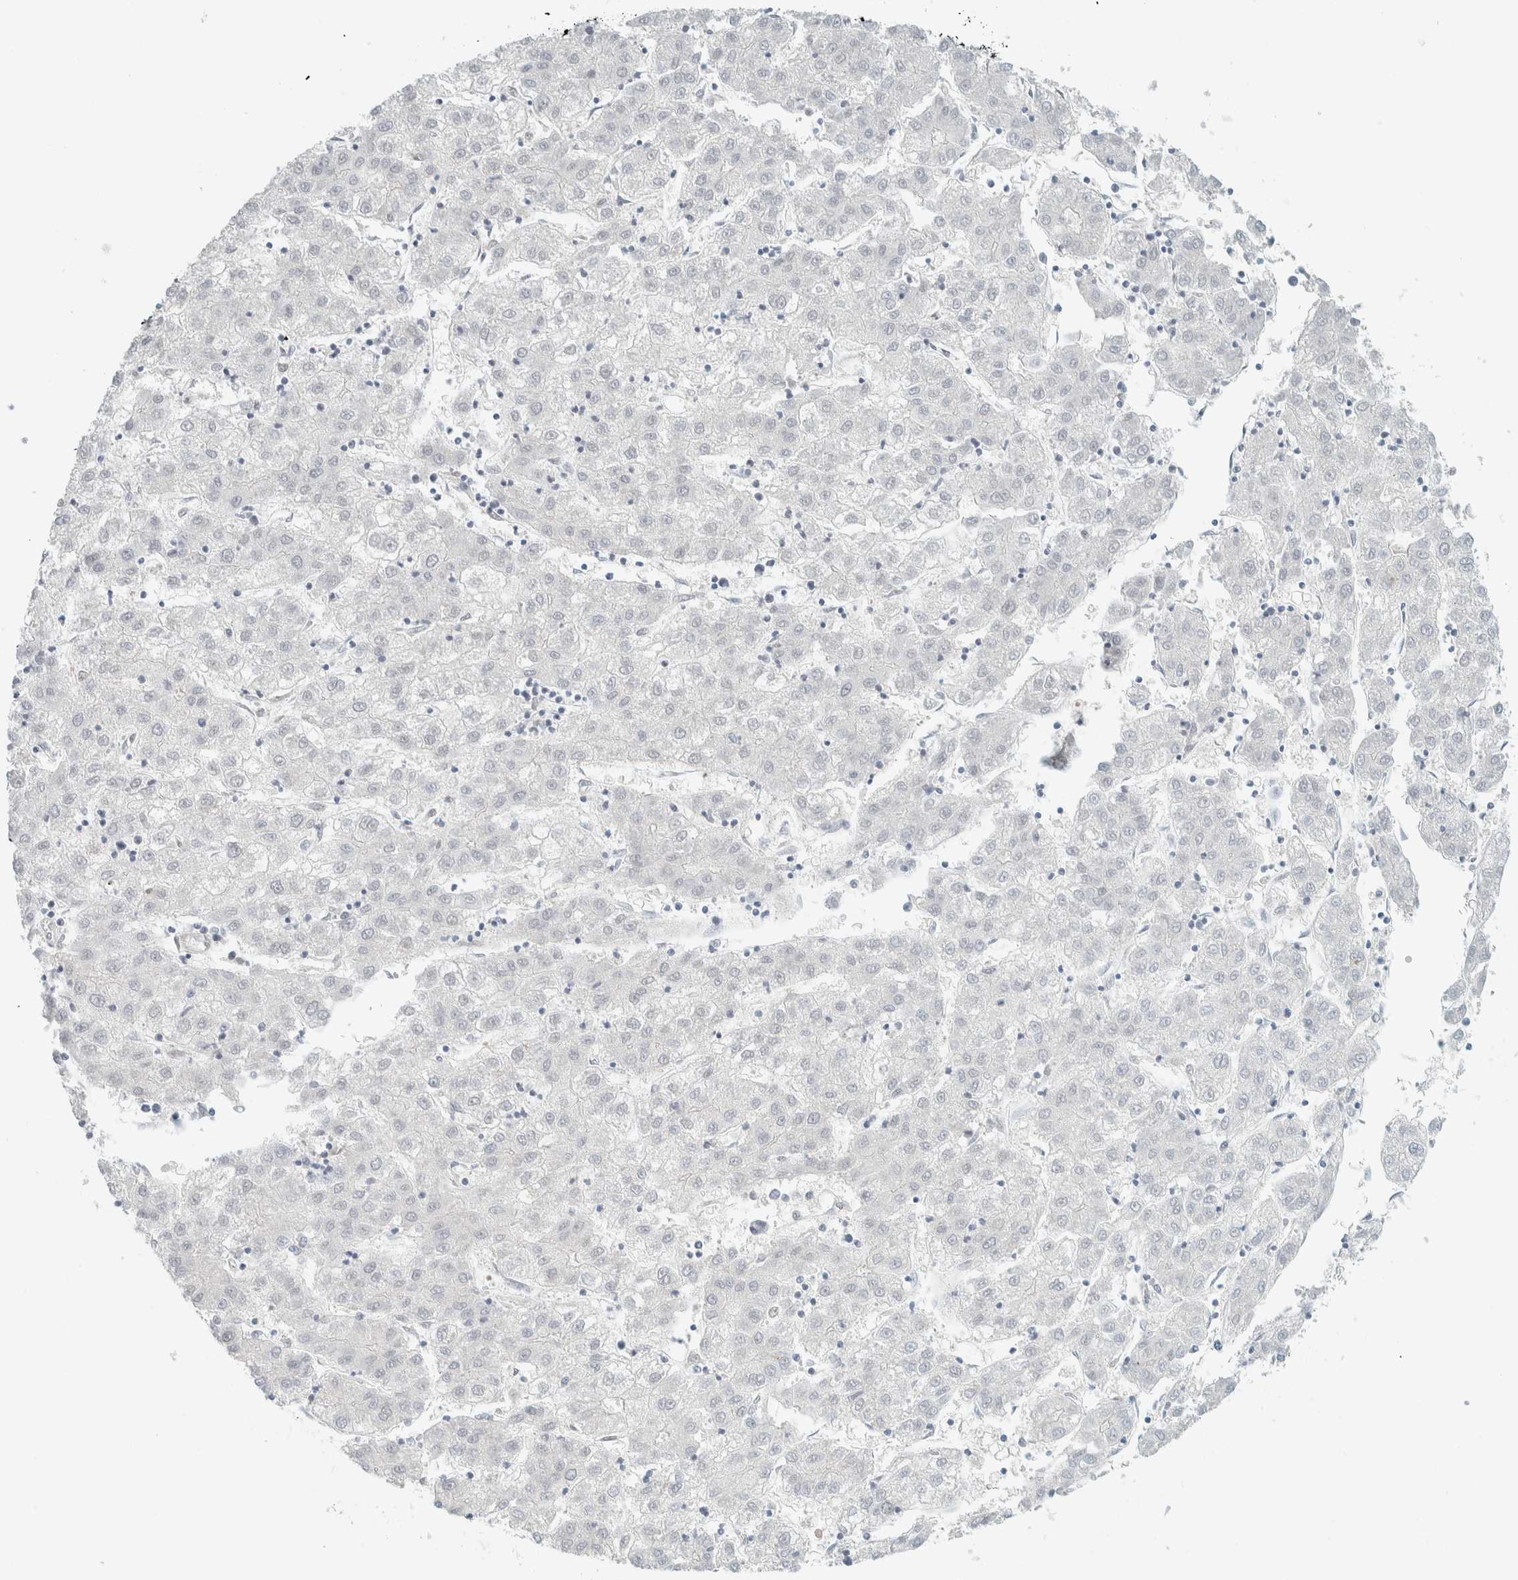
{"staining": {"intensity": "negative", "quantity": "none", "location": "none"}, "tissue": "liver cancer", "cell_type": "Tumor cells", "image_type": "cancer", "snomed": [{"axis": "morphology", "description": "Carcinoma, Hepatocellular, NOS"}, {"axis": "topography", "description": "Liver"}], "caption": "An image of liver hepatocellular carcinoma stained for a protein shows no brown staining in tumor cells.", "gene": "TFE3", "patient": {"sex": "male", "age": 72}}